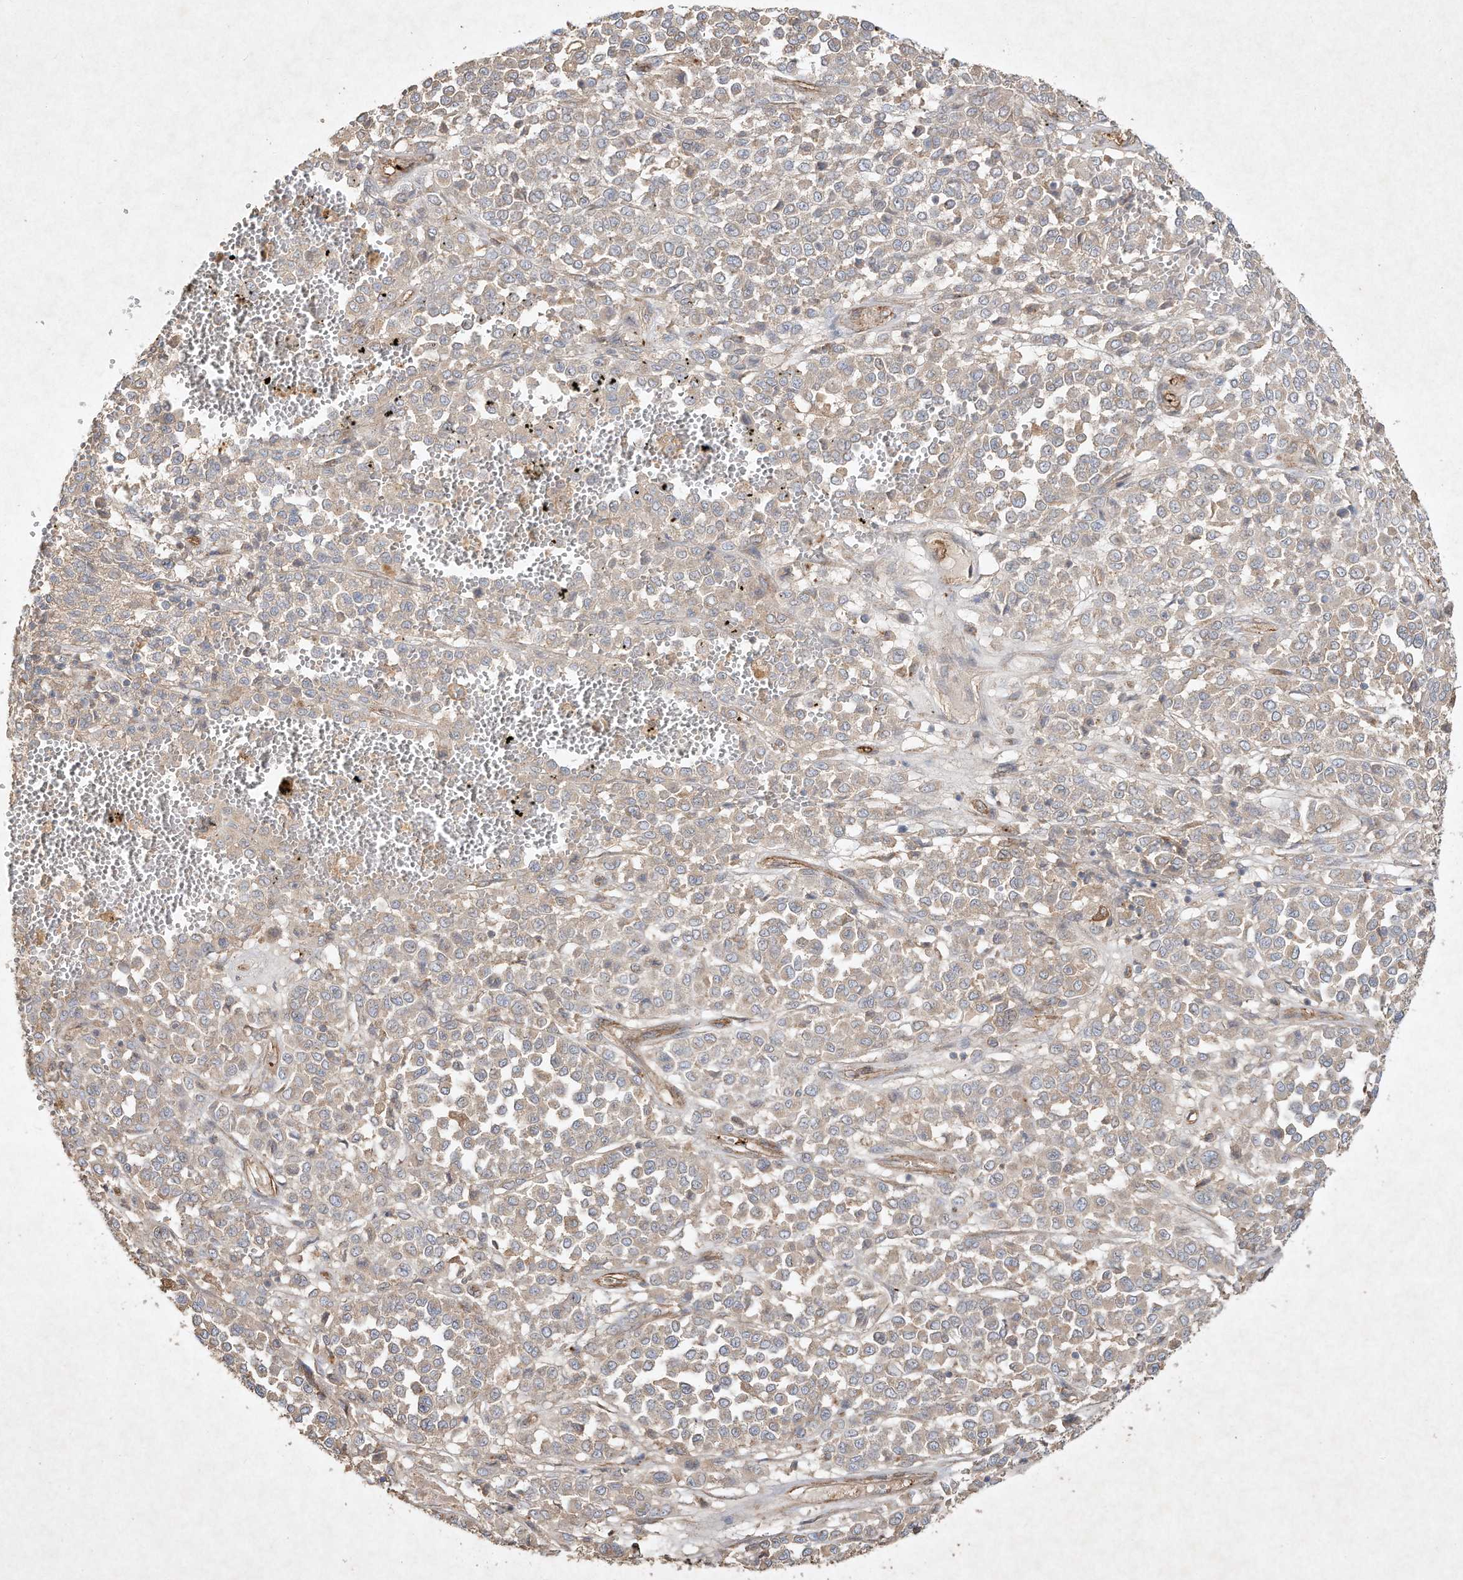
{"staining": {"intensity": "negative", "quantity": "none", "location": "none"}, "tissue": "melanoma", "cell_type": "Tumor cells", "image_type": "cancer", "snomed": [{"axis": "morphology", "description": "Malignant melanoma, Metastatic site"}, {"axis": "topography", "description": "Pancreas"}], "caption": "The histopathology image exhibits no significant expression in tumor cells of malignant melanoma (metastatic site). Nuclei are stained in blue.", "gene": "HTR5A", "patient": {"sex": "female", "age": 30}}